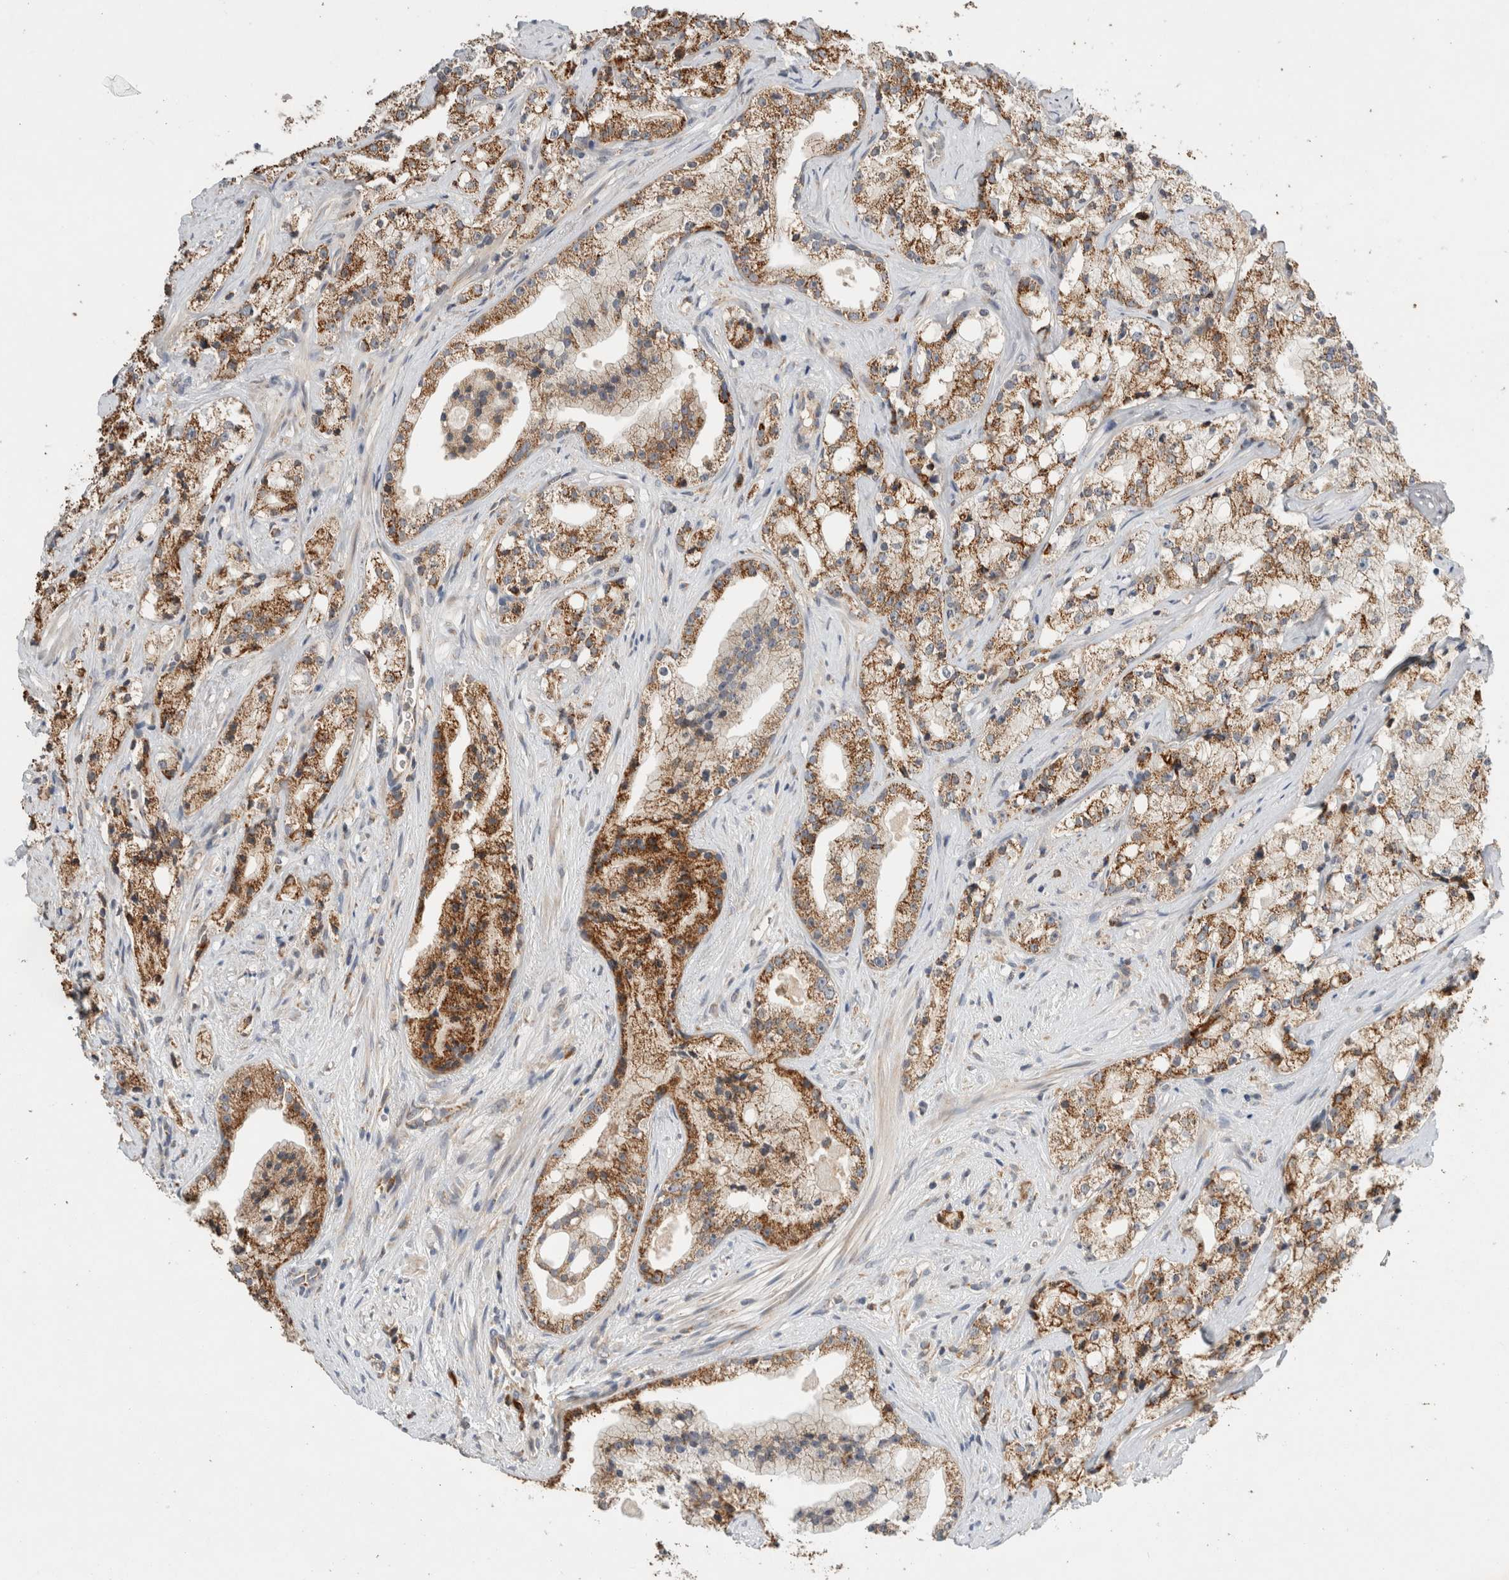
{"staining": {"intensity": "strong", "quantity": "25%-75%", "location": "cytoplasmic/membranous"}, "tissue": "prostate cancer", "cell_type": "Tumor cells", "image_type": "cancer", "snomed": [{"axis": "morphology", "description": "Adenocarcinoma, High grade"}, {"axis": "topography", "description": "Prostate"}], "caption": "This micrograph demonstrates prostate cancer stained with immunohistochemistry to label a protein in brown. The cytoplasmic/membranous of tumor cells show strong positivity for the protein. Nuclei are counter-stained blue.", "gene": "AMPD1", "patient": {"sex": "male", "age": 64}}